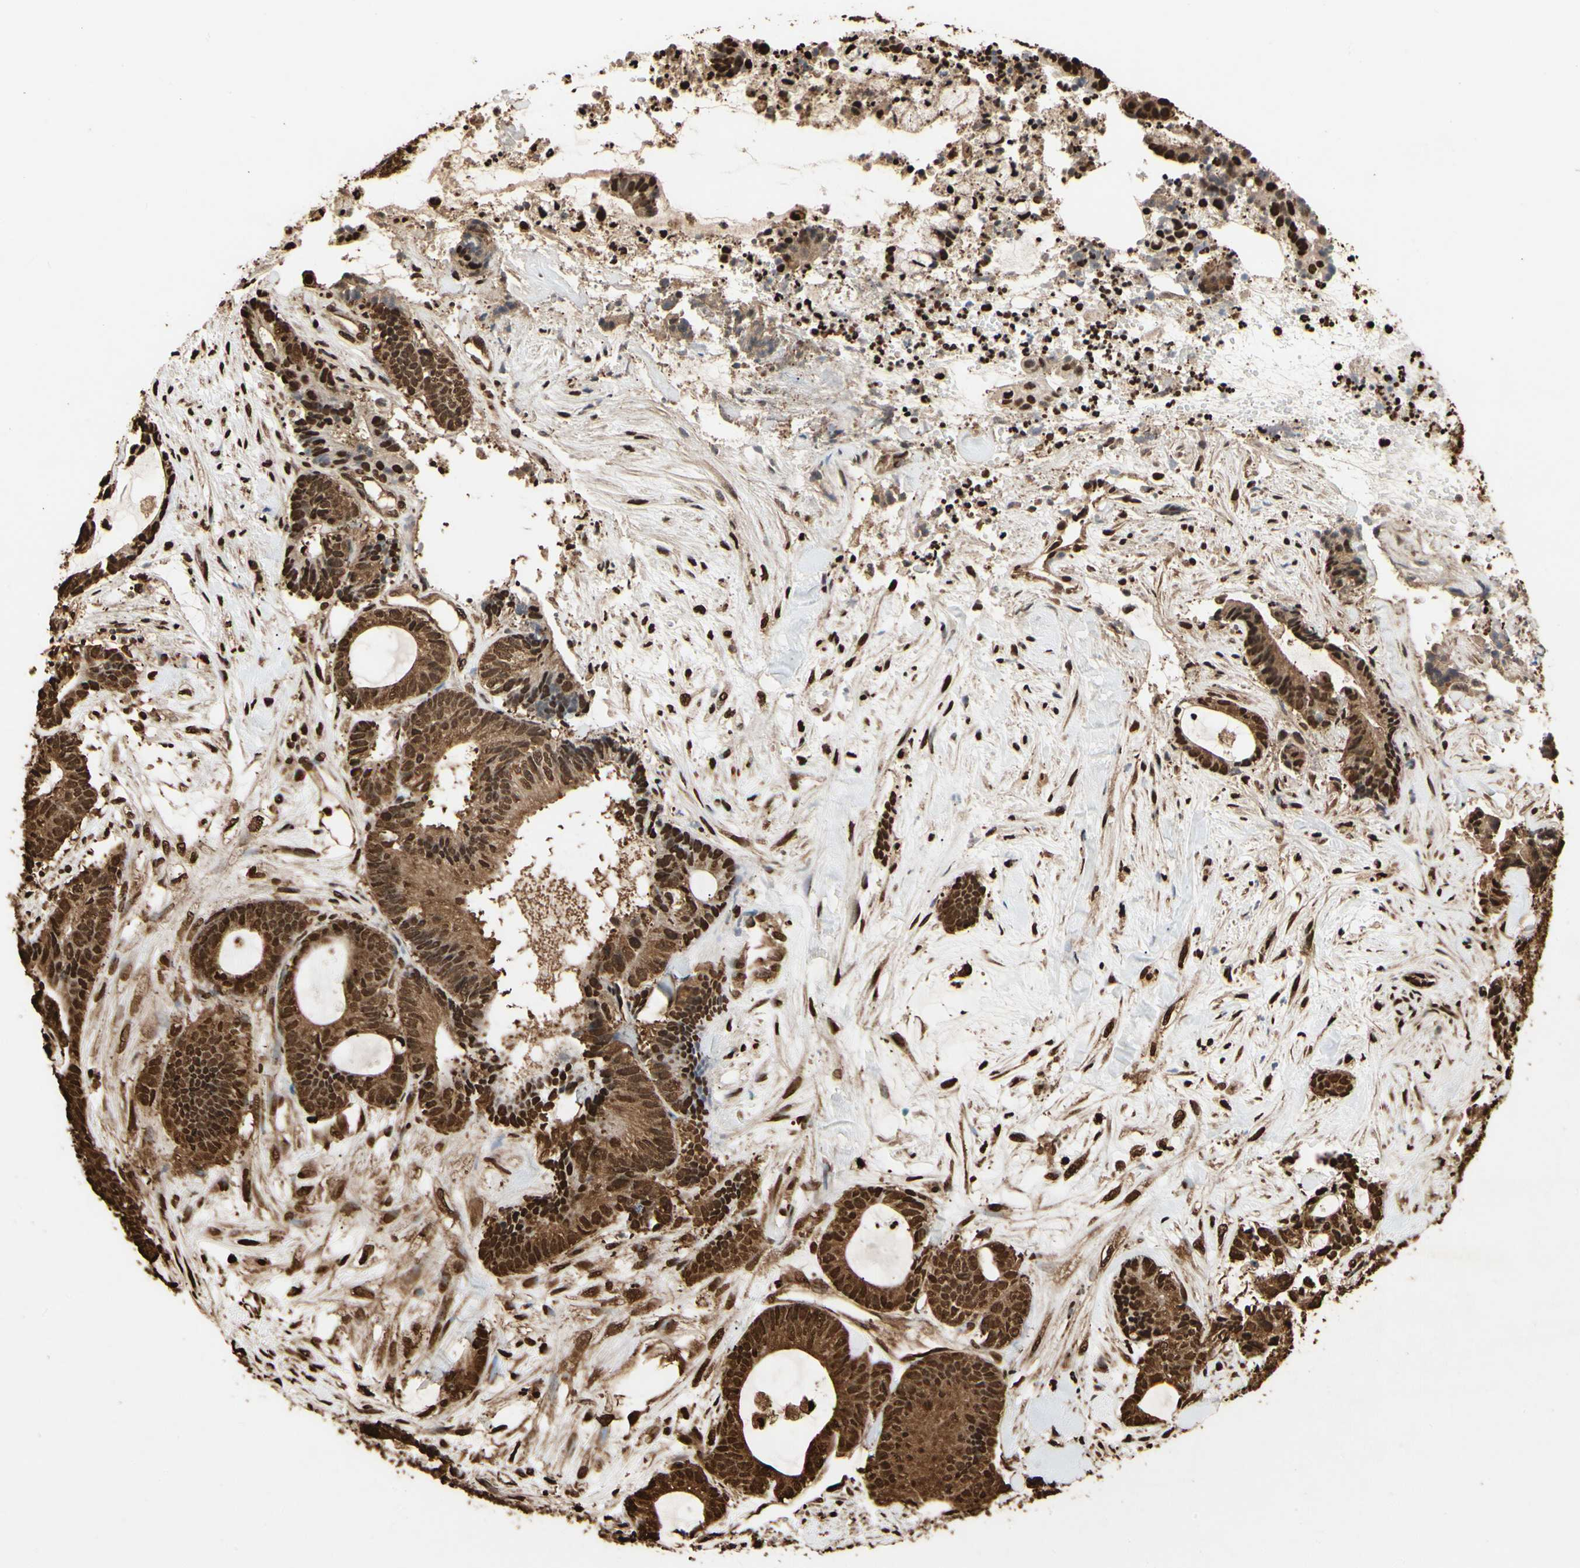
{"staining": {"intensity": "strong", "quantity": ">75%", "location": "cytoplasmic/membranous,nuclear"}, "tissue": "colorectal cancer", "cell_type": "Tumor cells", "image_type": "cancer", "snomed": [{"axis": "morphology", "description": "Adenocarcinoma, NOS"}, {"axis": "topography", "description": "Colon"}], "caption": "Immunohistochemical staining of human colorectal cancer exhibits high levels of strong cytoplasmic/membranous and nuclear protein staining in approximately >75% of tumor cells.", "gene": "HNRNPK", "patient": {"sex": "female", "age": 84}}